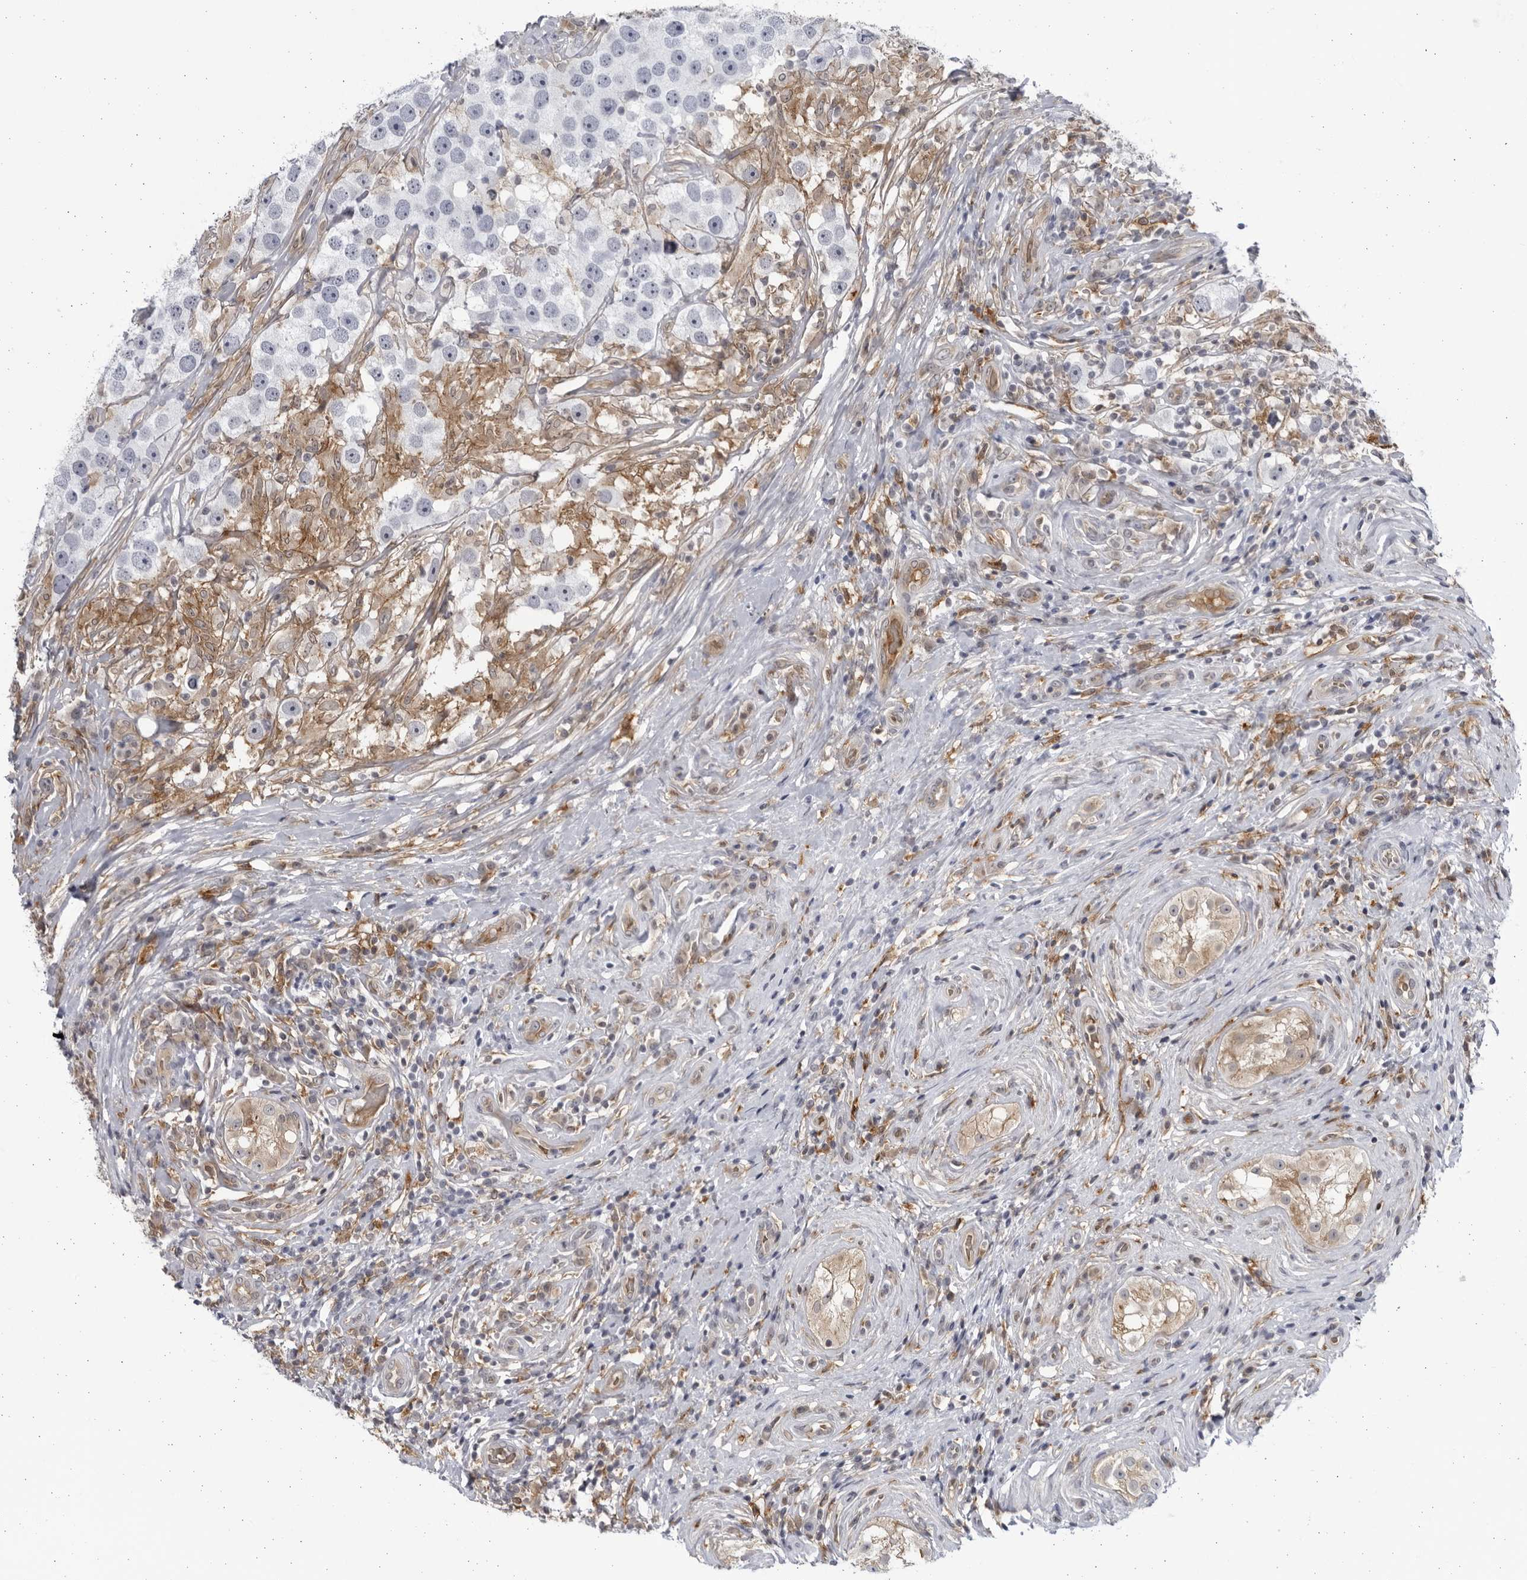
{"staining": {"intensity": "negative", "quantity": "none", "location": "none"}, "tissue": "testis cancer", "cell_type": "Tumor cells", "image_type": "cancer", "snomed": [{"axis": "morphology", "description": "Seminoma, NOS"}, {"axis": "topography", "description": "Testis"}], "caption": "There is no significant positivity in tumor cells of testis cancer.", "gene": "BMP2K", "patient": {"sex": "male", "age": 49}}